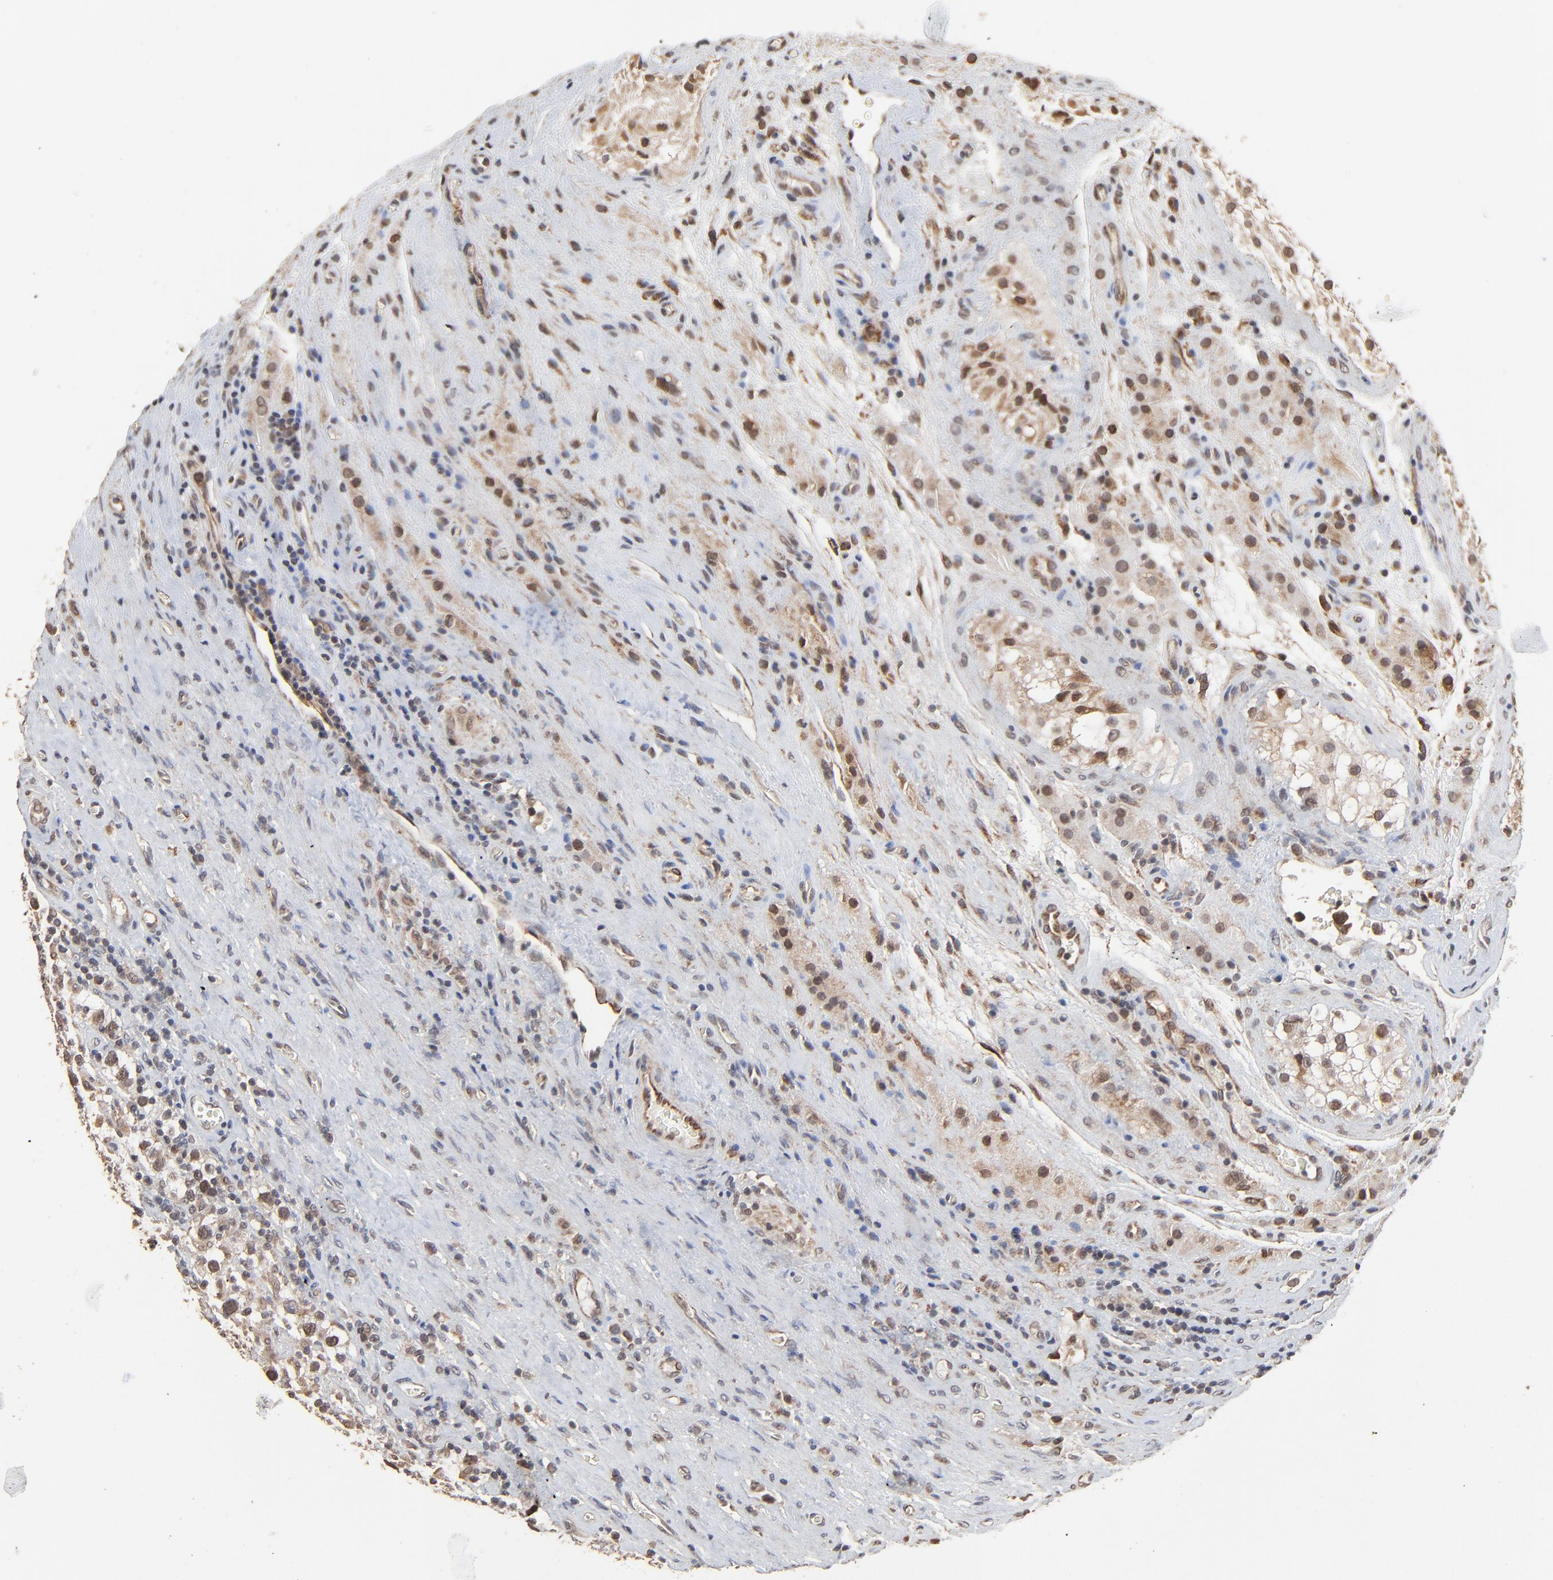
{"staining": {"intensity": "moderate", "quantity": "<25%", "location": "cytoplasmic/membranous,nuclear"}, "tissue": "testis cancer", "cell_type": "Tumor cells", "image_type": "cancer", "snomed": [{"axis": "morphology", "description": "Seminoma, NOS"}, {"axis": "topography", "description": "Testis"}], "caption": "Moderate cytoplasmic/membranous and nuclear staining for a protein is identified in about <25% of tumor cells of seminoma (testis) using immunohistochemistry.", "gene": "FAM227A", "patient": {"sex": "male", "age": 43}}